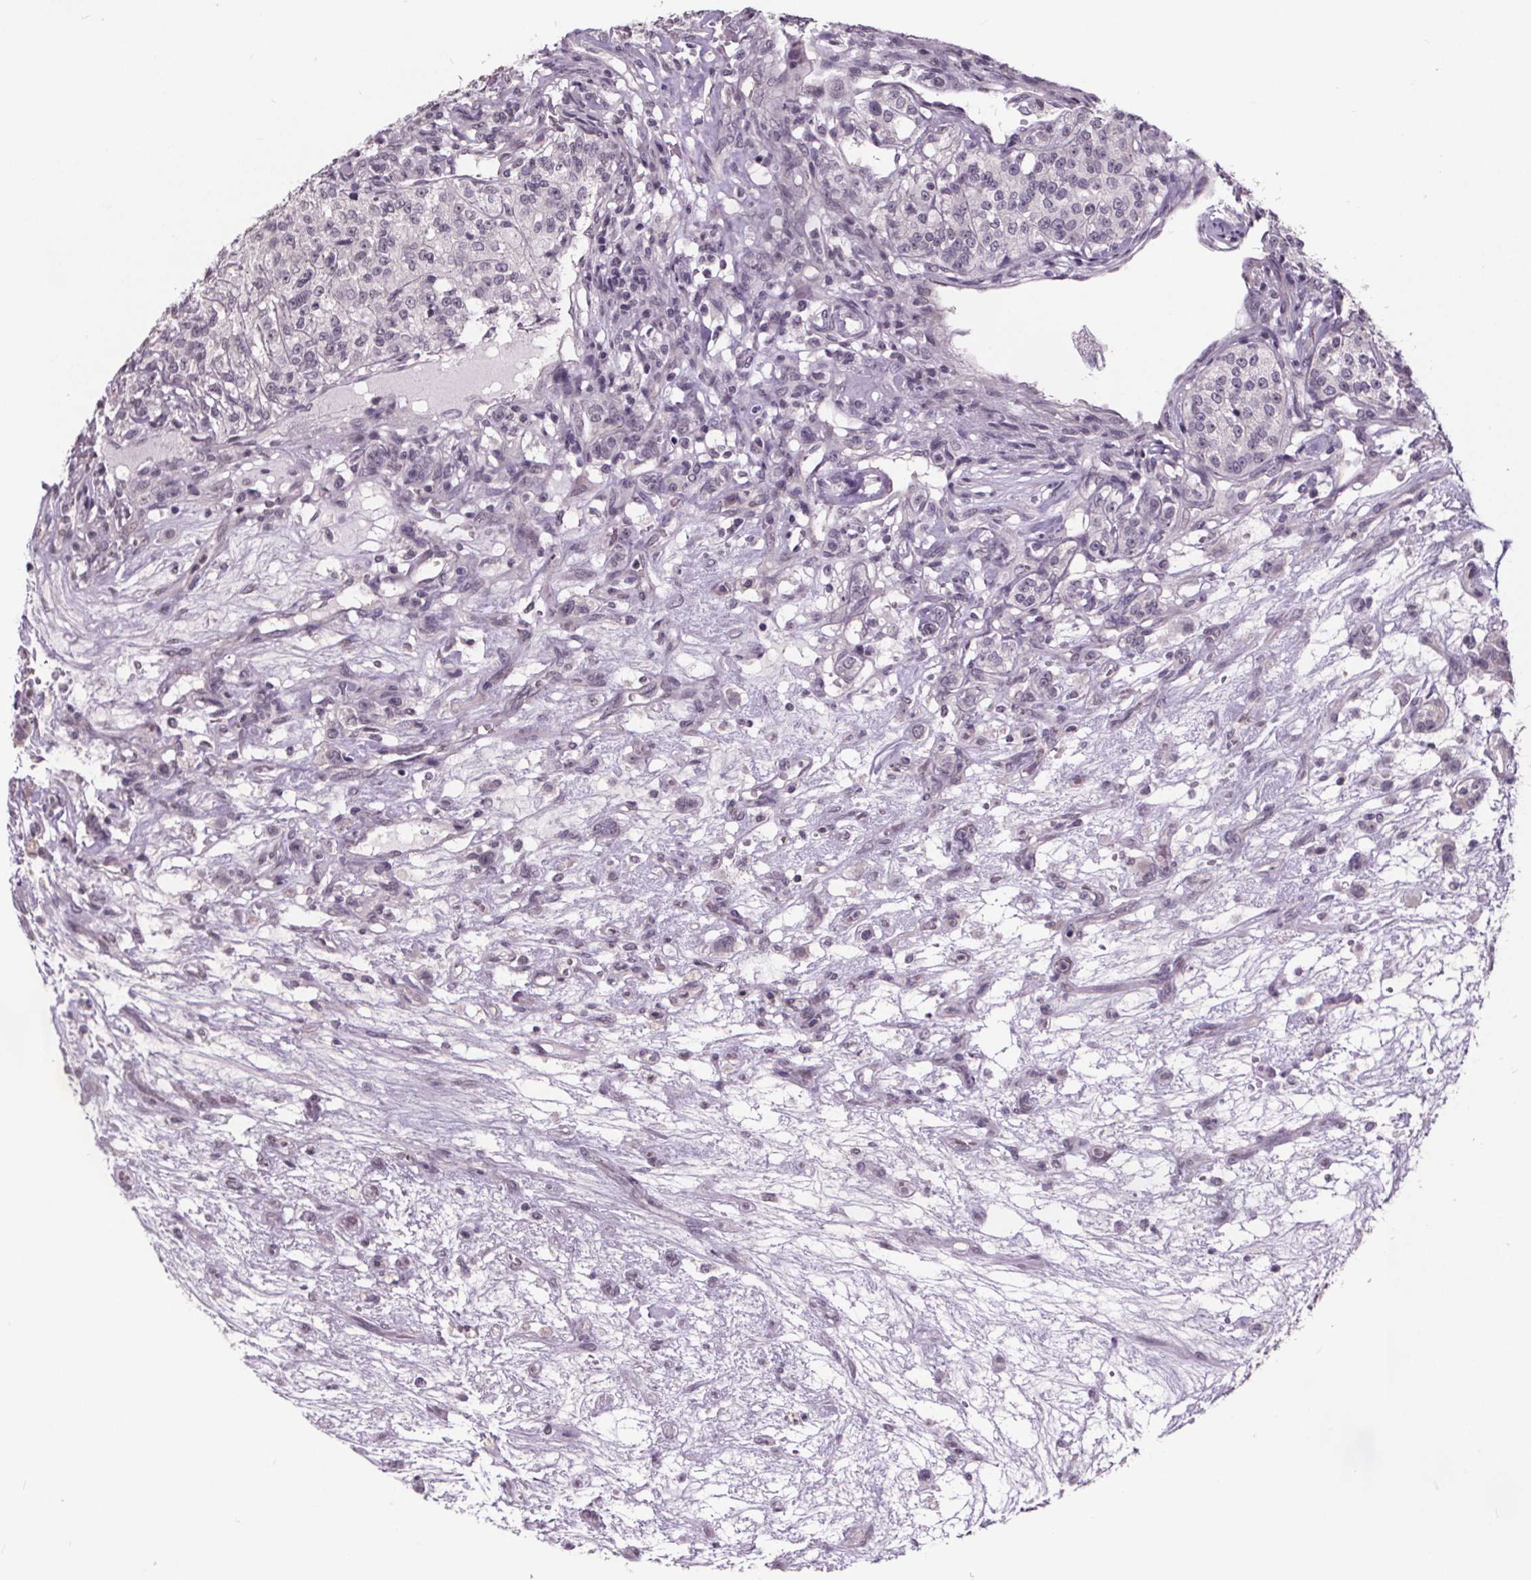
{"staining": {"intensity": "negative", "quantity": "none", "location": "none"}, "tissue": "renal cancer", "cell_type": "Tumor cells", "image_type": "cancer", "snomed": [{"axis": "morphology", "description": "Adenocarcinoma, NOS"}, {"axis": "topography", "description": "Kidney"}], "caption": "The immunohistochemistry (IHC) image has no significant positivity in tumor cells of renal cancer tissue. The staining is performed using DAB (3,3'-diaminobenzidine) brown chromogen with nuclei counter-stained in using hematoxylin.", "gene": "NKX6-1", "patient": {"sex": "female", "age": 63}}